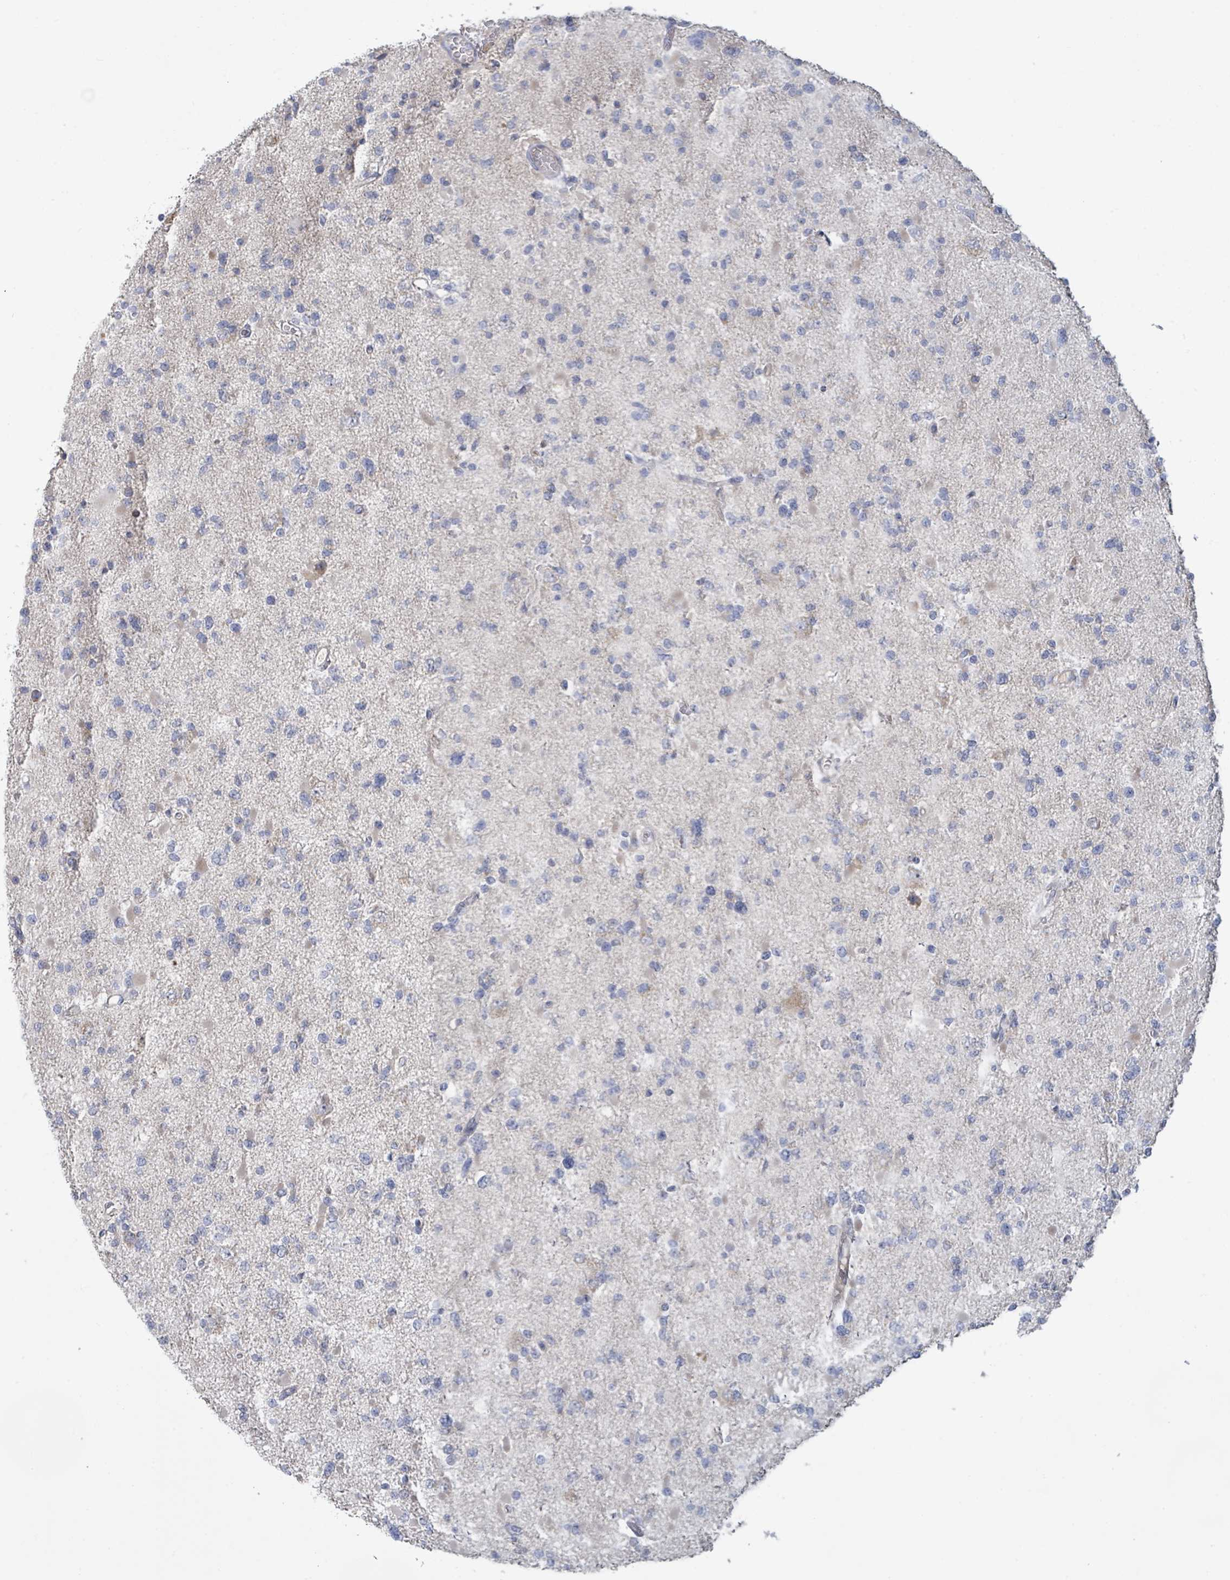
{"staining": {"intensity": "negative", "quantity": "none", "location": "none"}, "tissue": "glioma", "cell_type": "Tumor cells", "image_type": "cancer", "snomed": [{"axis": "morphology", "description": "Glioma, malignant, Low grade"}, {"axis": "topography", "description": "Brain"}], "caption": "Tumor cells show no significant protein staining in glioma. (DAB IHC with hematoxylin counter stain).", "gene": "KCNS2", "patient": {"sex": "female", "age": 22}}